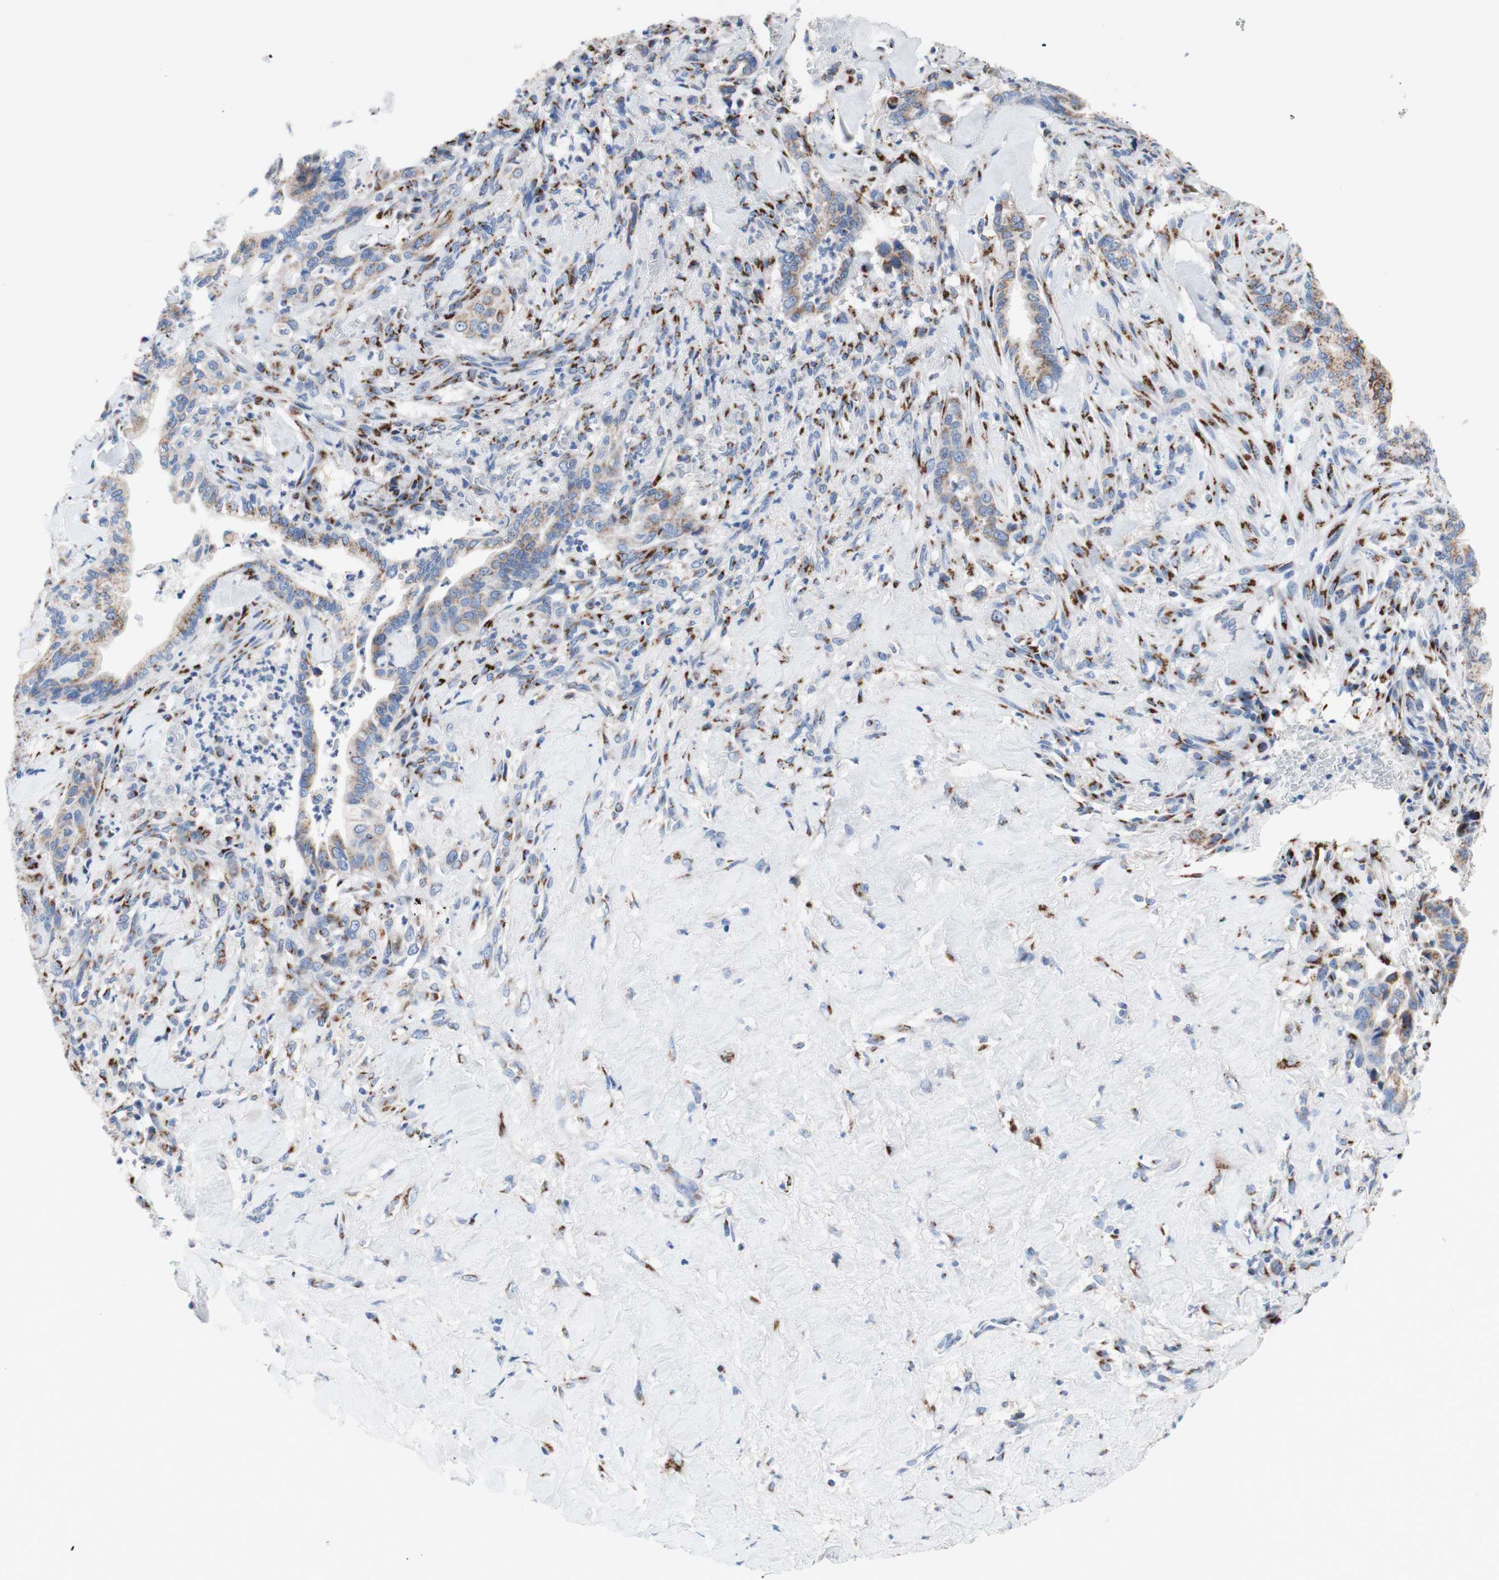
{"staining": {"intensity": "weak", "quantity": "25%-75%", "location": "cytoplasmic/membranous"}, "tissue": "liver cancer", "cell_type": "Tumor cells", "image_type": "cancer", "snomed": [{"axis": "morphology", "description": "Cholangiocarcinoma"}, {"axis": "topography", "description": "Liver"}], "caption": "Liver cancer (cholangiocarcinoma) tissue shows weak cytoplasmic/membranous expression in about 25%-75% of tumor cells, visualized by immunohistochemistry.", "gene": "GALNT2", "patient": {"sex": "female", "age": 67}}